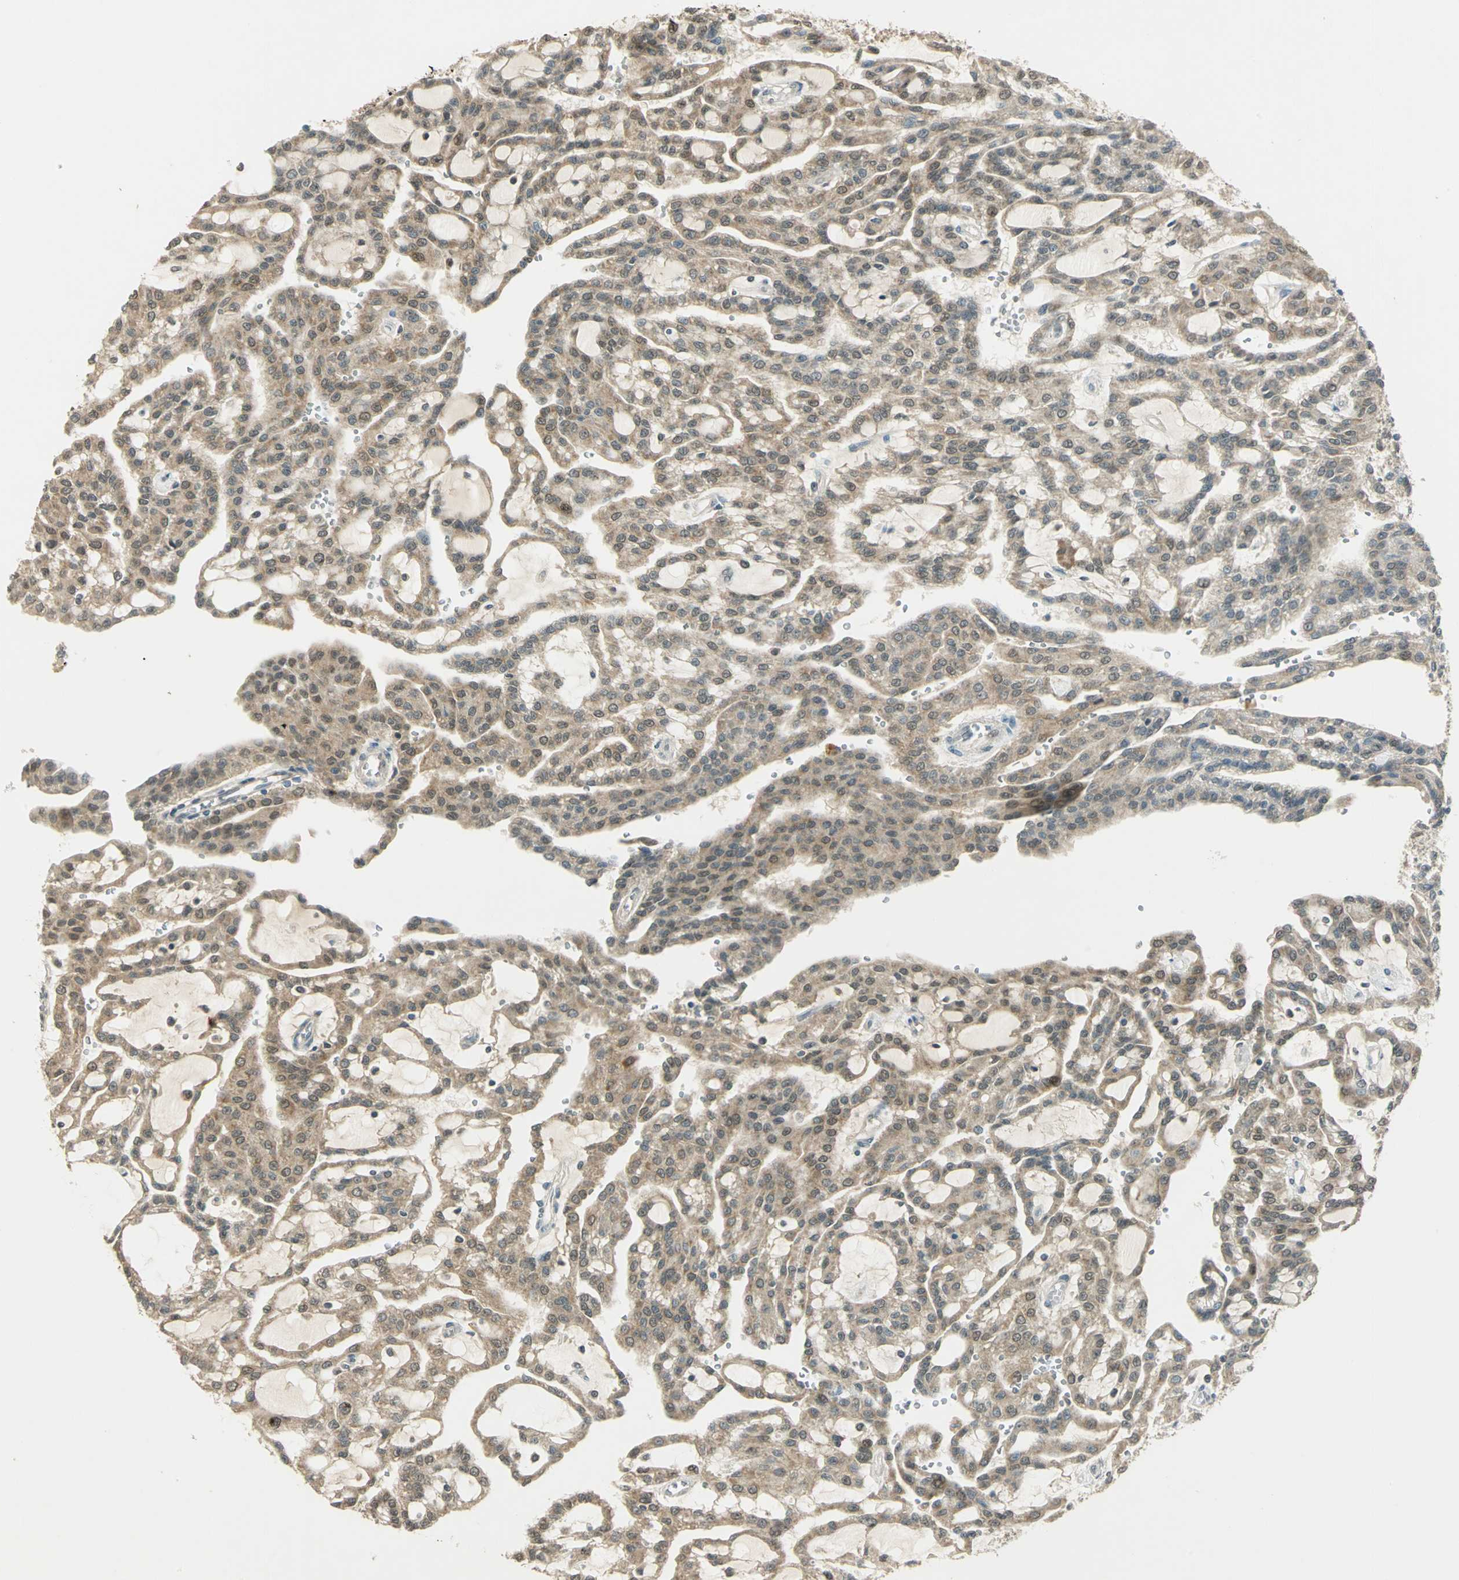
{"staining": {"intensity": "weak", "quantity": ">75%", "location": "cytoplasmic/membranous"}, "tissue": "renal cancer", "cell_type": "Tumor cells", "image_type": "cancer", "snomed": [{"axis": "morphology", "description": "Adenocarcinoma, NOS"}, {"axis": "topography", "description": "Kidney"}], "caption": "Tumor cells reveal low levels of weak cytoplasmic/membranous expression in about >75% of cells in human renal cancer (adenocarcinoma). The protein of interest is shown in brown color, while the nuclei are stained blue.", "gene": "BIRC2", "patient": {"sex": "male", "age": 63}}